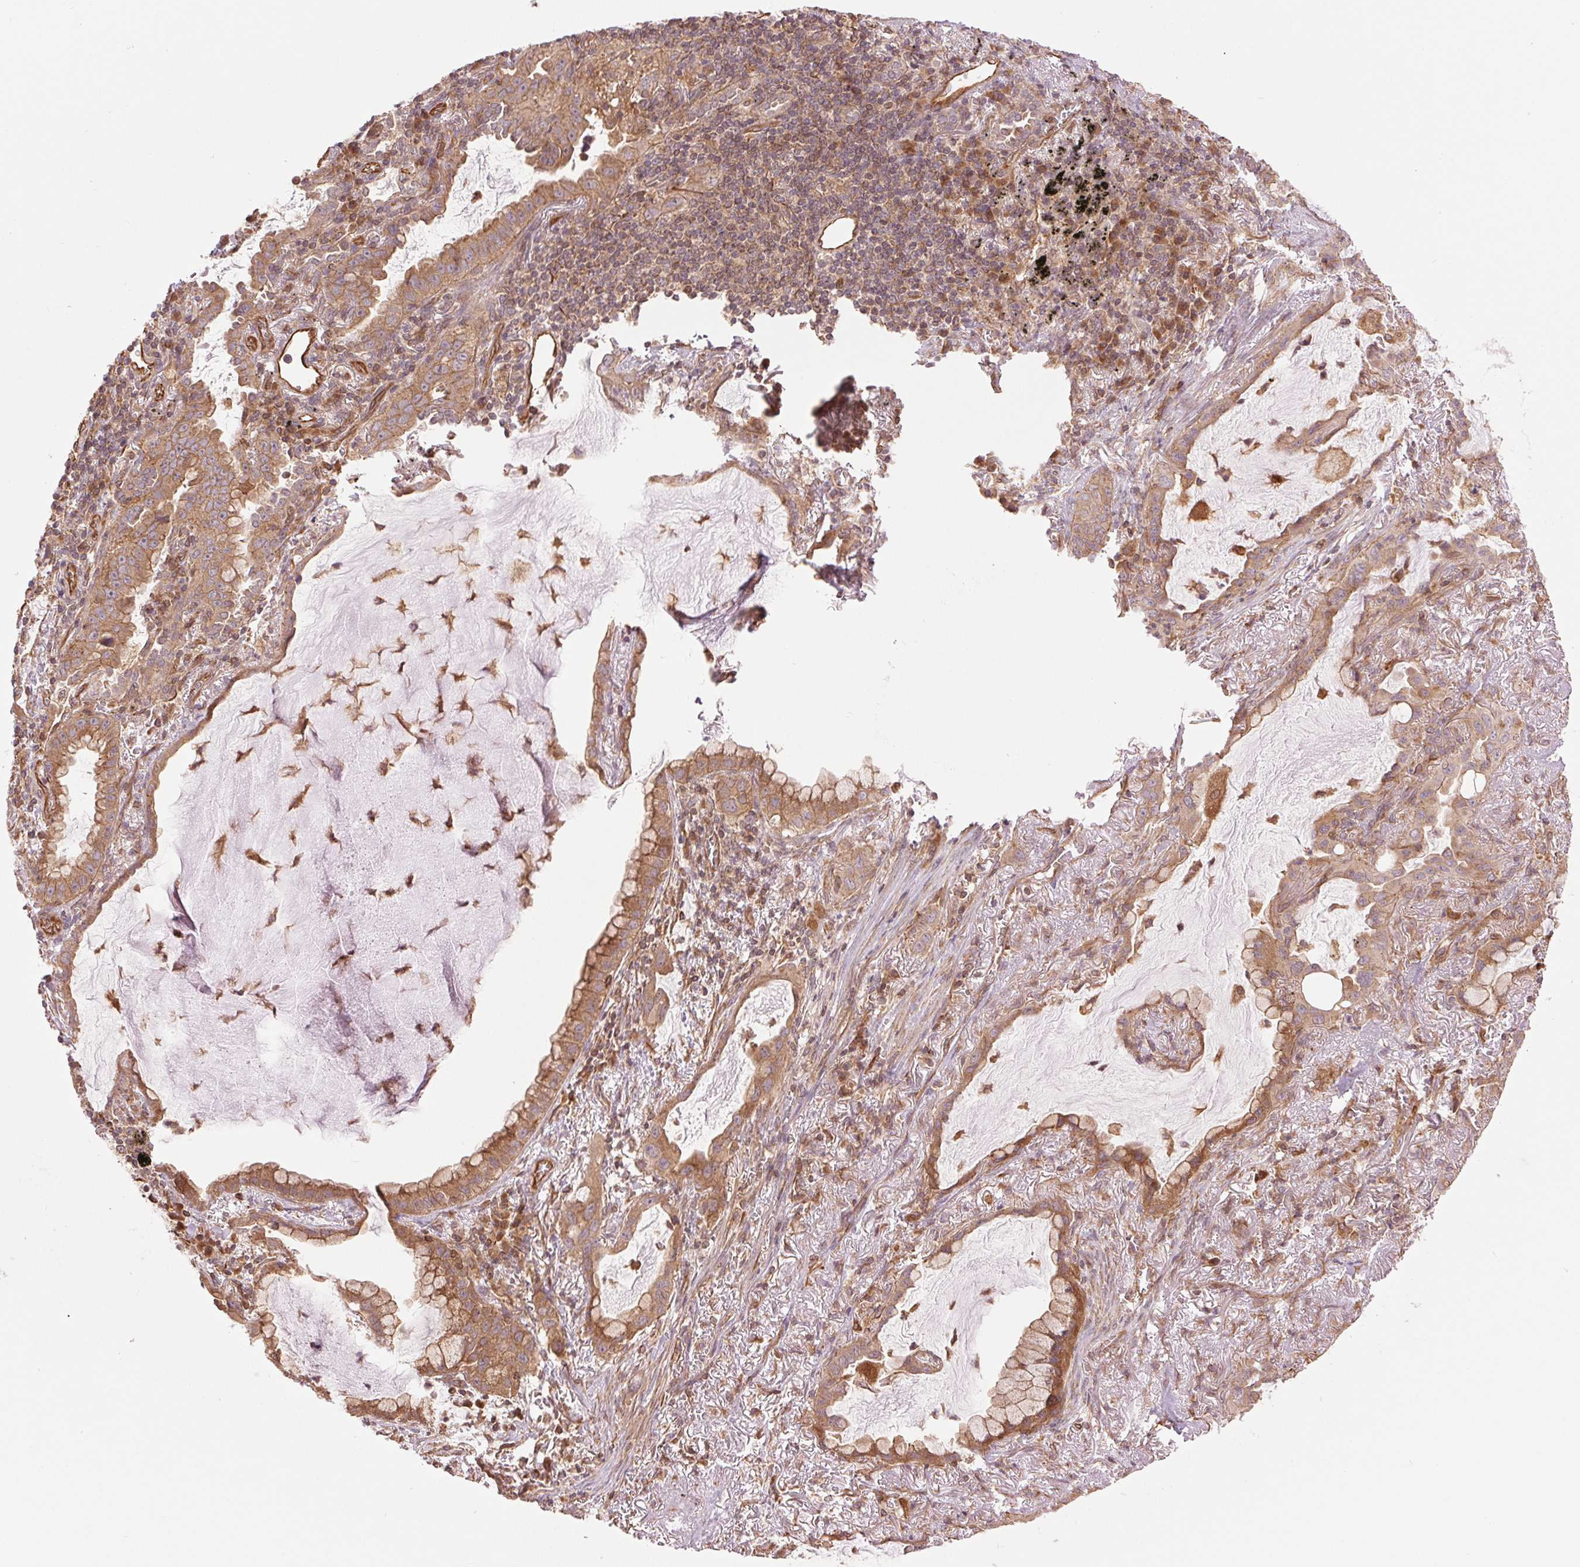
{"staining": {"intensity": "moderate", "quantity": ">75%", "location": "cytoplasmic/membranous"}, "tissue": "lung cancer", "cell_type": "Tumor cells", "image_type": "cancer", "snomed": [{"axis": "morphology", "description": "Adenocarcinoma, NOS"}, {"axis": "topography", "description": "Lung"}], "caption": "Lung cancer (adenocarcinoma) stained for a protein (brown) reveals moderate cytoplasmic/membranous positive positivity in approximately >75% of tumor cells.", "gene": "STARD7", "patient": {"sex": "male", "age": 65}}